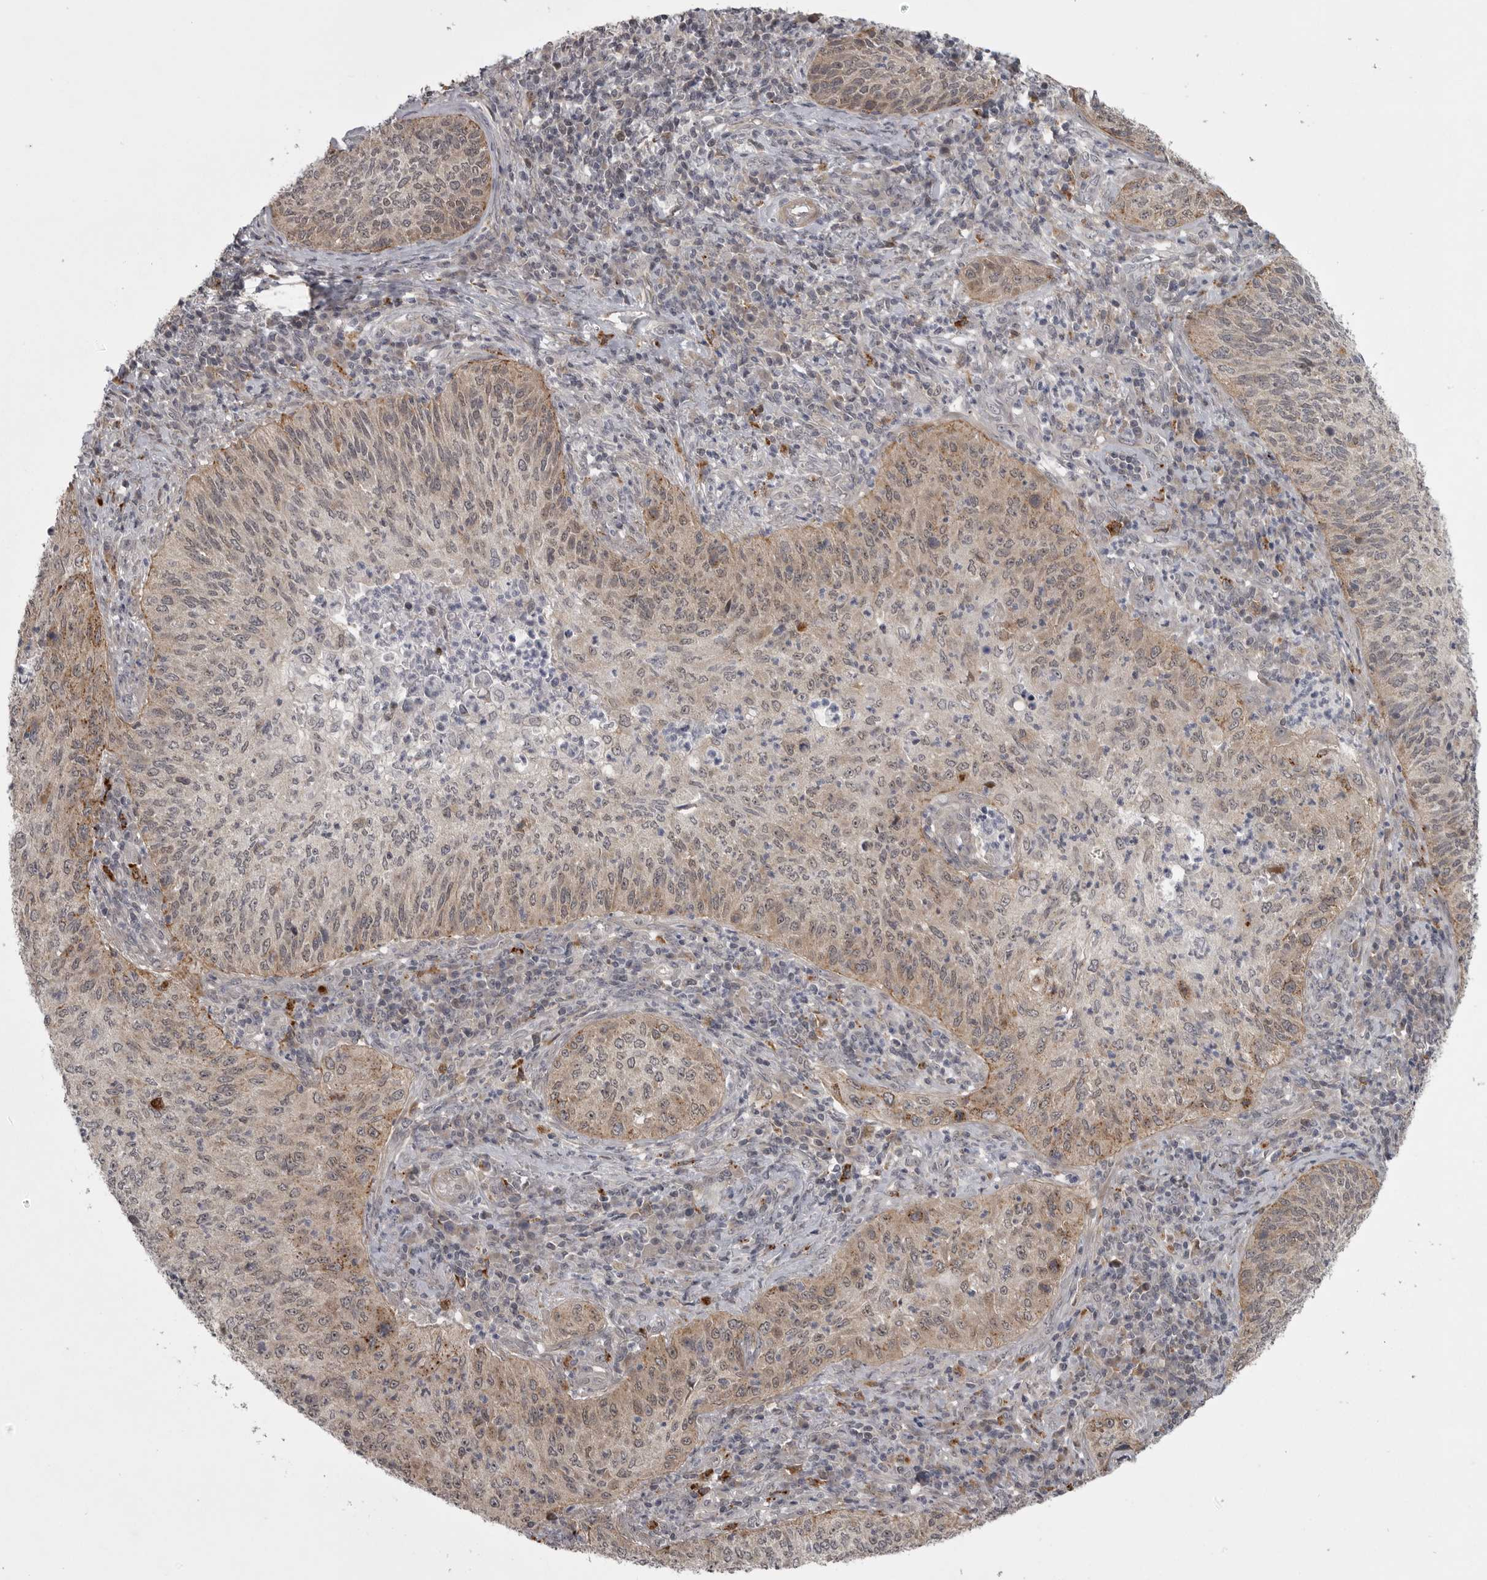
{"staining": {"intensity": "weak", "quantity": "25%-75%", "location": "cytoplasmic/membranous"}, "tissue": "cervical cancer", "cell_type": "Tumor cells", "image_type": "cancer", "snomed": [{"axis": "morphology", "description": "Squamous cell carcinoma, NOS"}, {"axis": "topography", "description": "Cervix"}], "caption": "A photomicrograph of human squamous cell carcinoma (cervical) stained for a protein displays weak cytoplasmic/membranous brown staining in tumor cells.", "gene": "PPP1R9A", "patient": {"sex": "female", "age": 30}}